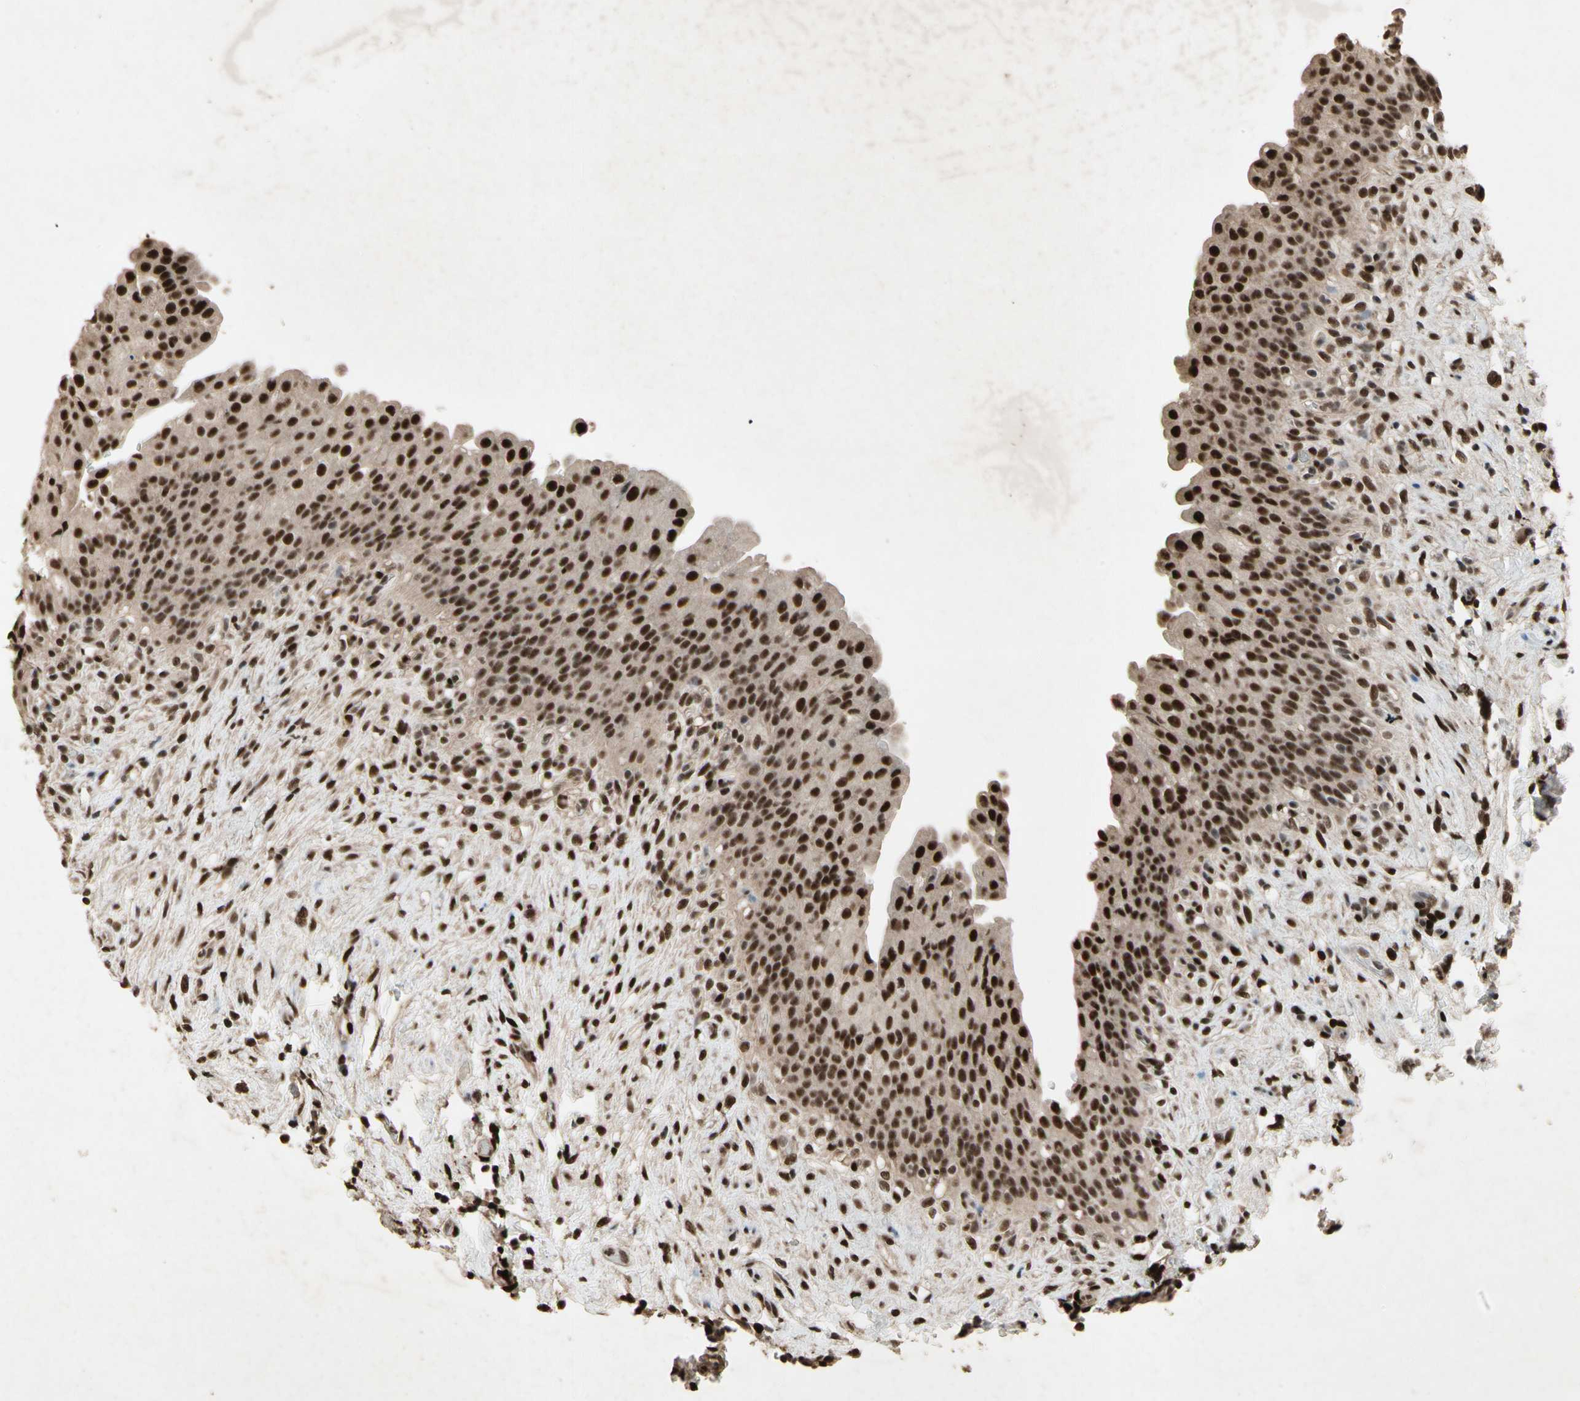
{"staining": {"intensity": "strong", "quantity": ">75%", "location": "cytoplasmic/membranous,nuclear"}, "tissue": "urinary bladder", "cell_type": "Urothelial cells", "image_type": "normal", "snomed": [{"axis": "morphology", "description": "Normal tissue, NOS"}, {"axis": "topography", "description": "Urinary bladder"}], "caption": "IHC micrograph of unremarkable urinary bladder stained for a protein (brown), which demonstrates high levels of strong cytoplasmic/membranous,nuclear staining in about >75% of urothelial cells.", "gene": "TBX2", "patient": {"sex": "female", "age": 79}}